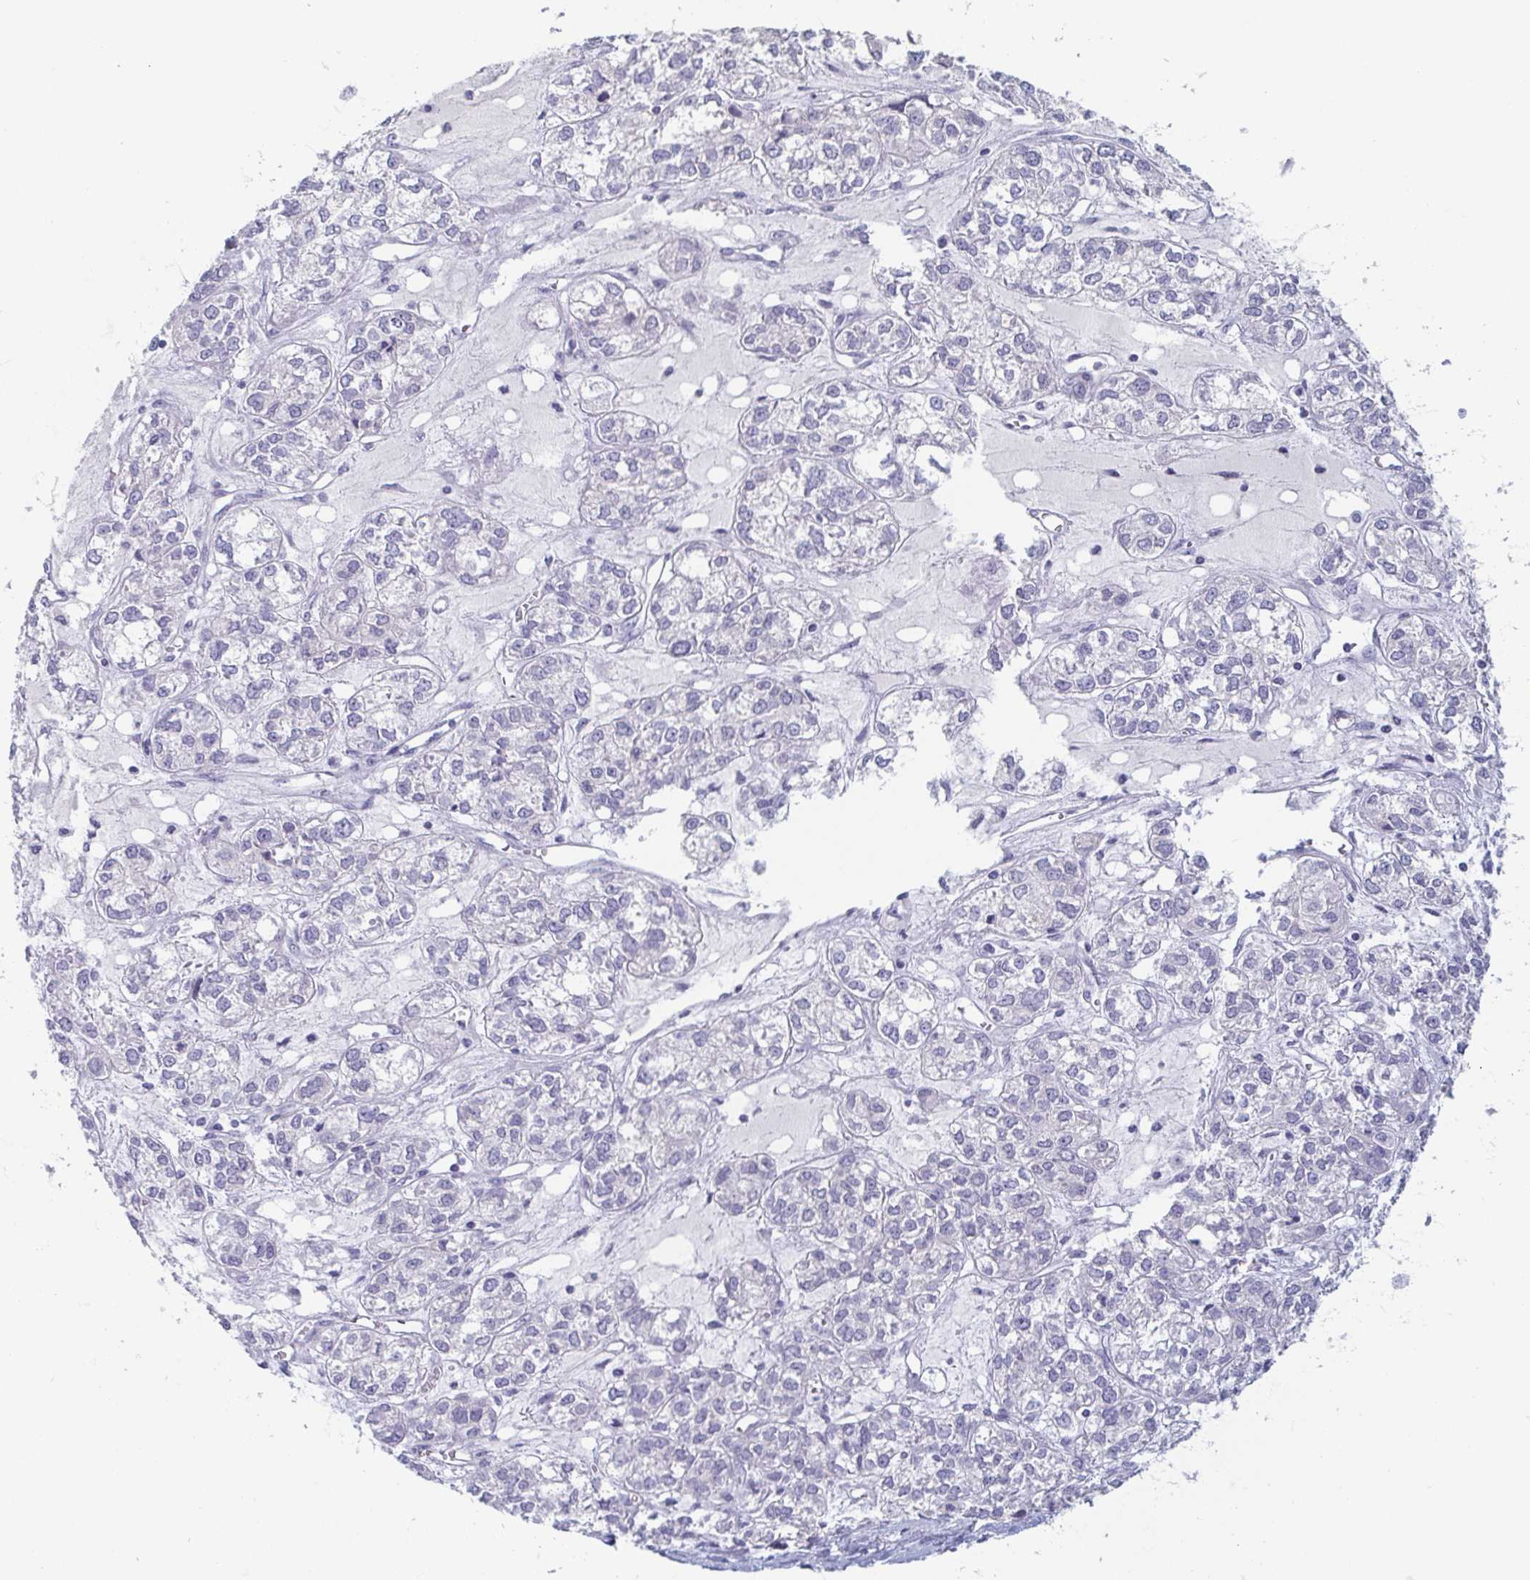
{"staining": {"intensity": "negative", "quantity": "none", "location": "none"}, "tissue": "ovarian cancer", "cell_type": "Tumor cells", "image_type": "cancer", "snomed": [{"axis": "morphology", "description": "Carcinoma, endometroid"}, {"axis": "topography", "description": "Ovary"}], "caption": "Immunohistochemistry (IHC) histopathology image of neoplastic tissue: ovarian cancer (endometroid carcinoma) stained with DAB (3,3'-diaminobenzidine) shows no significant protein expression in tumor cells.", "gene": "ITLN1", "patient": {"sex": "female", "age": 64}}